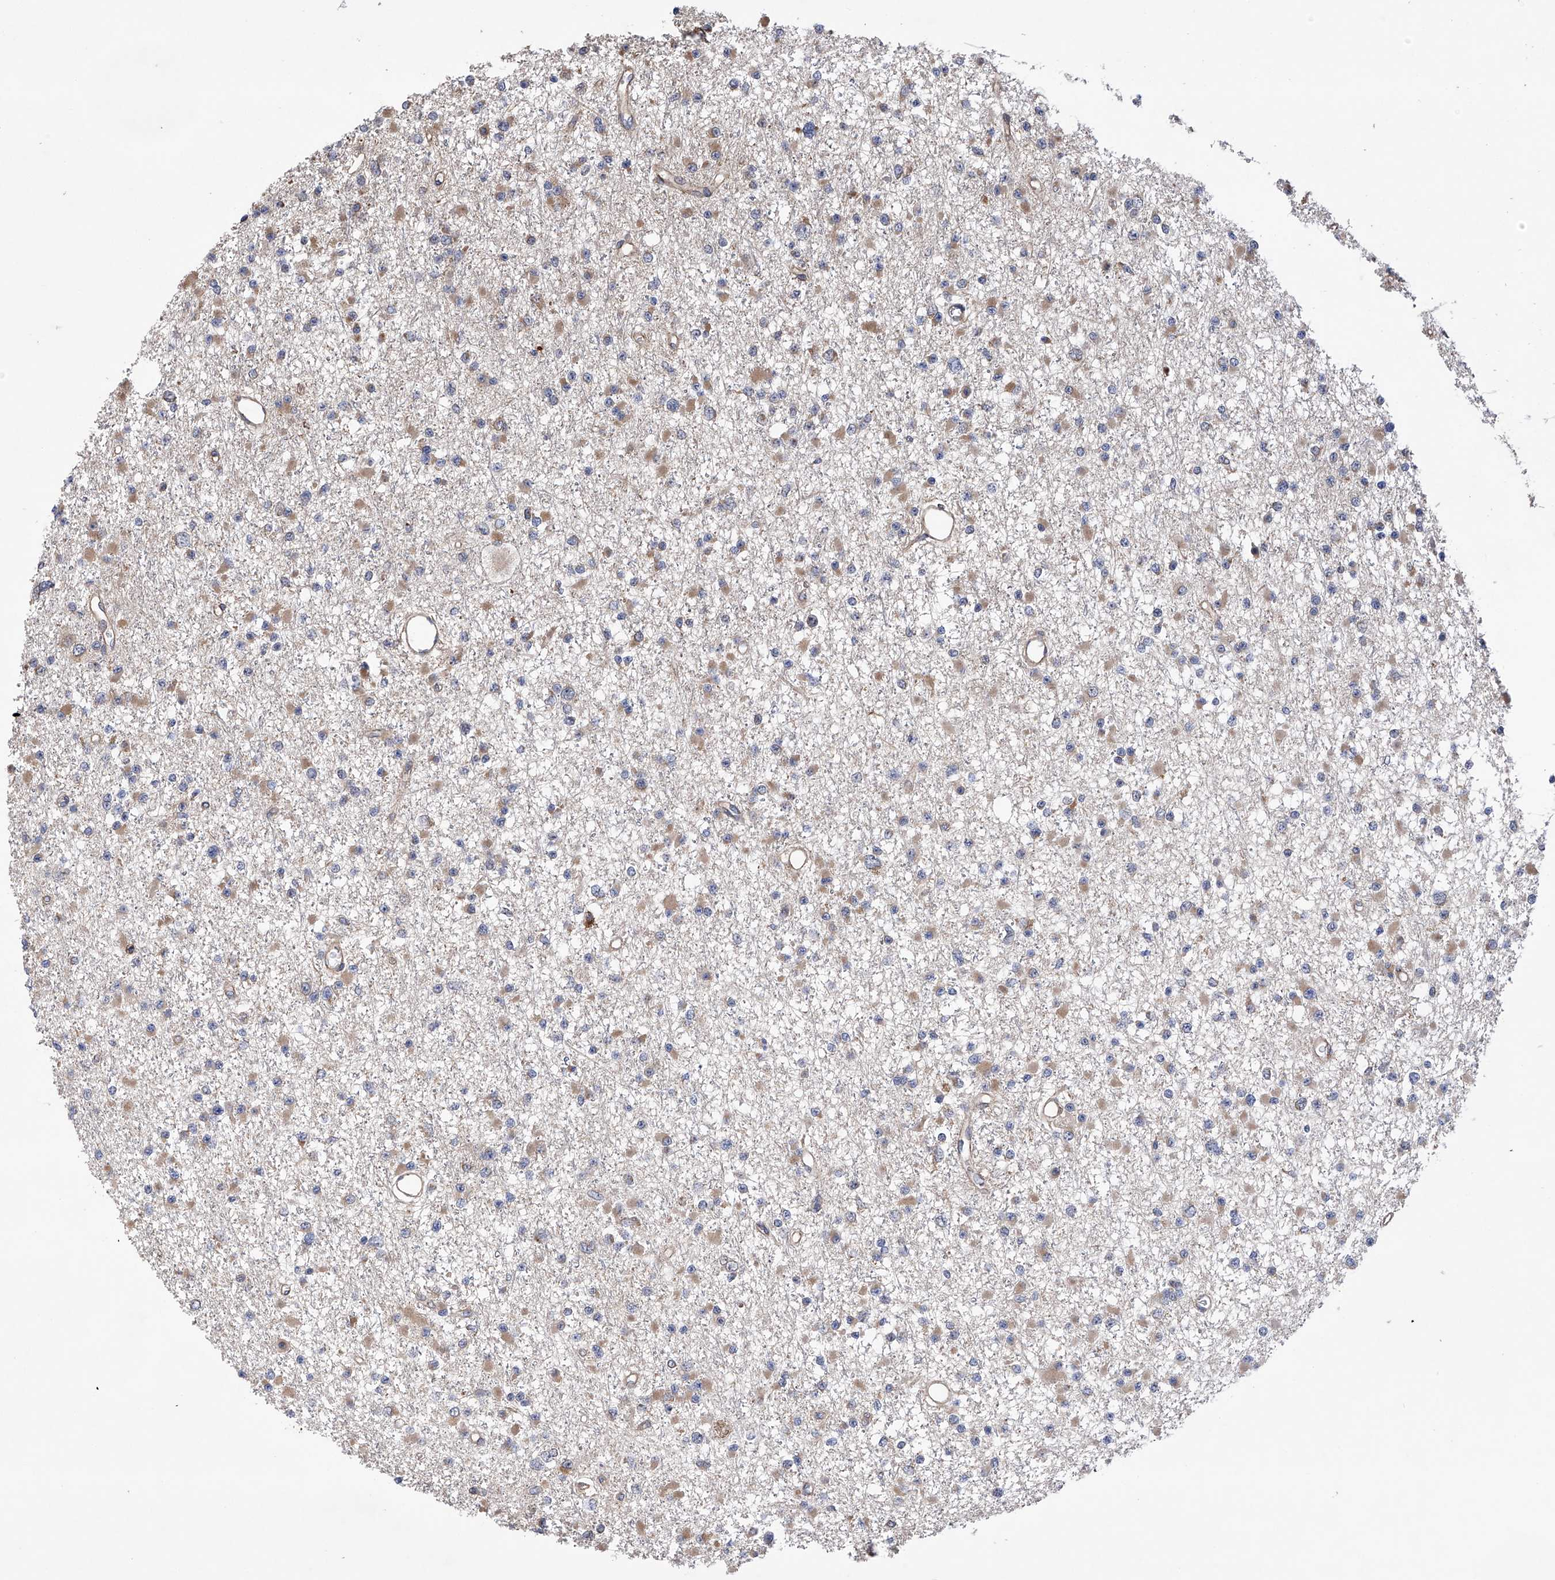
{"staining": {"intensity": "weak", "quantity": "25%-75%", "location": "cytoplasmic/membranous"}, "tissue": "glioma", "cell_type": "Tumor cells", "image_type": "cancer", "snomed": [{"axis": "morphology", "description": "Glioma, malignant, Low grade"}, {"axis": "topography", "description": "Brain"}], "caption": "The immunohistochemical stain labels weak cytoplasmic/membranous expression in tumor cells of low-grade glioma (malignant) tissue.", "gene": "DNAH8", "patient": {"sex": "female", "age": 22}}